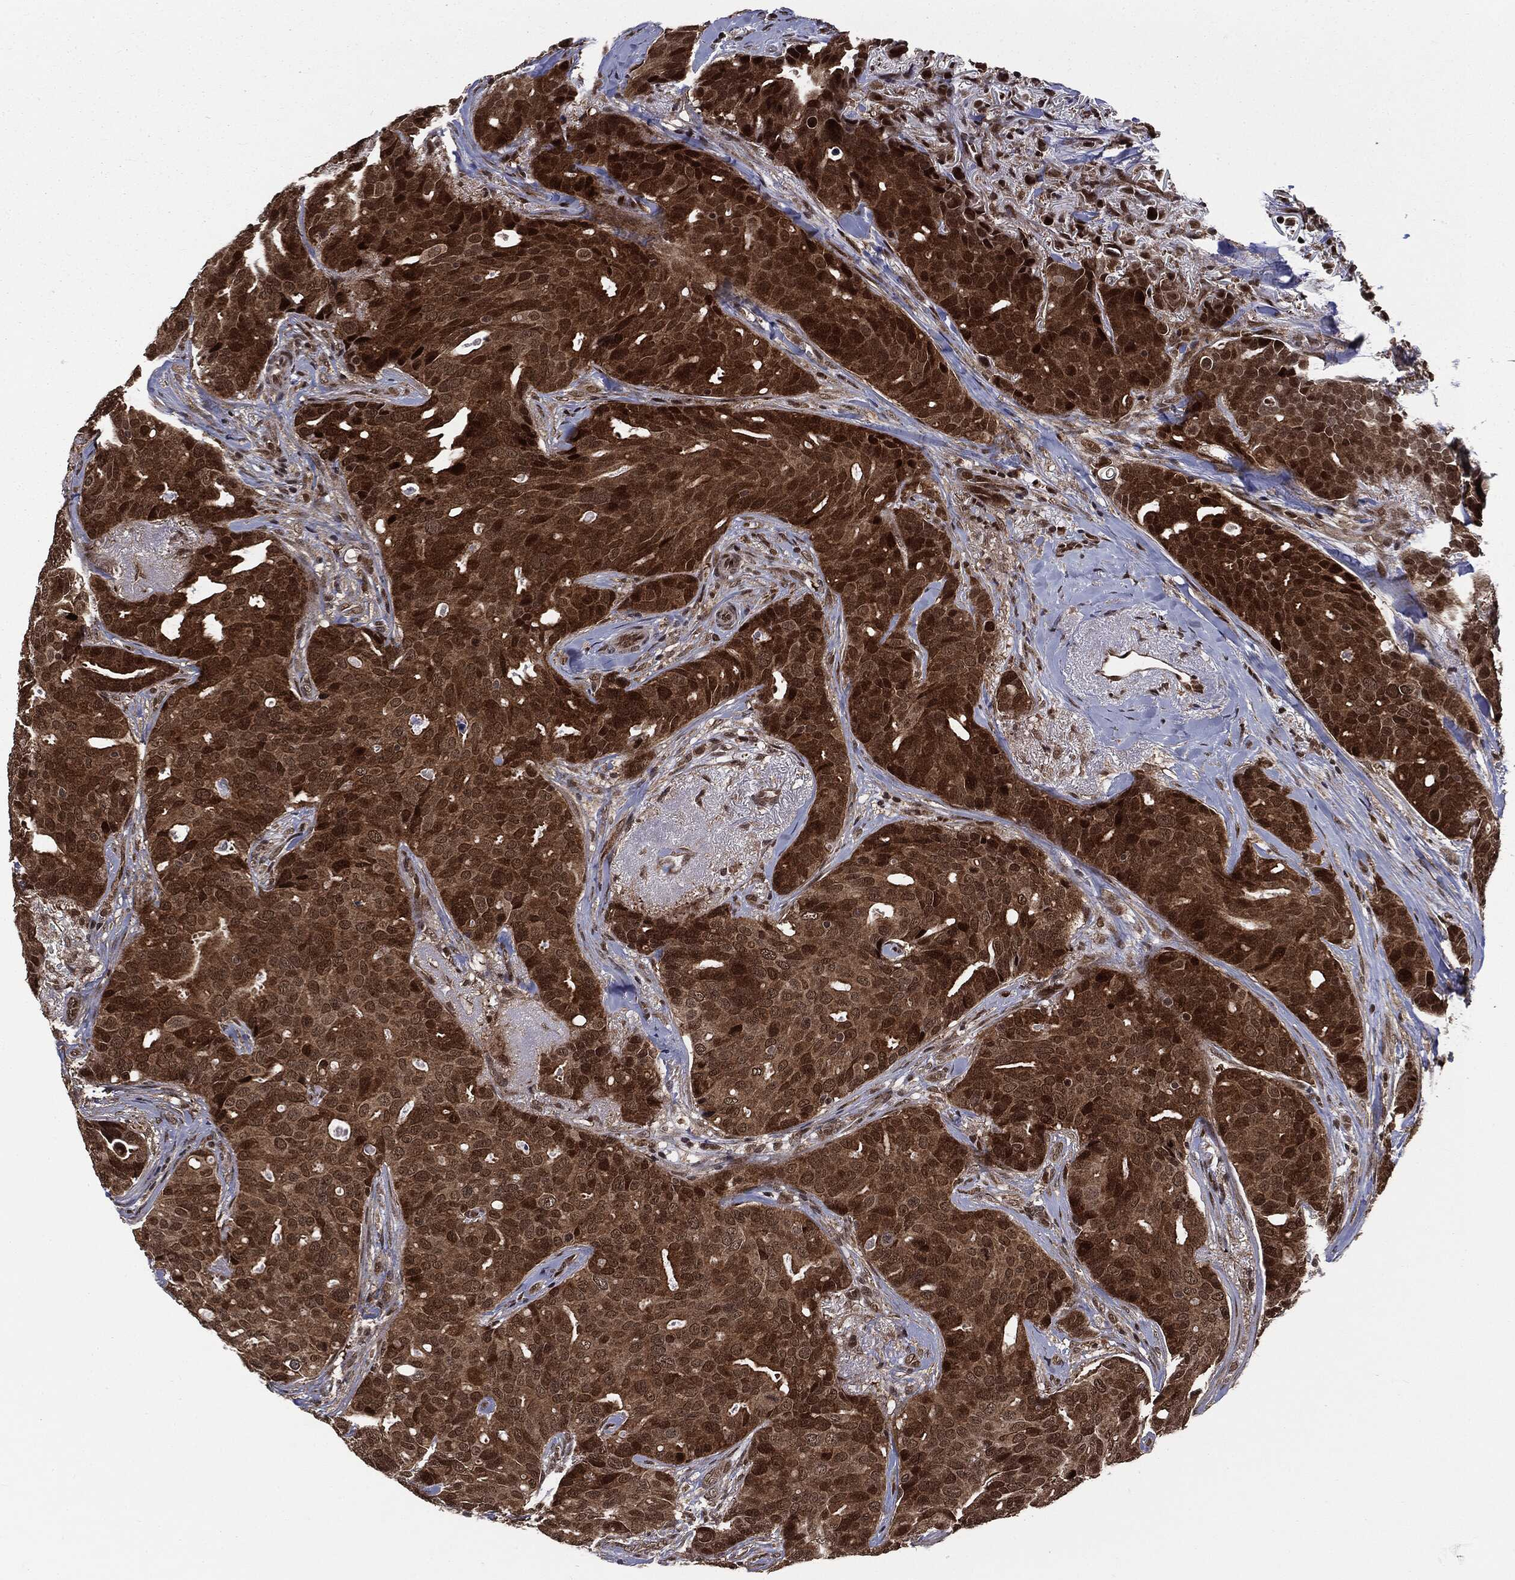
{"staining": {"intensity": "strong", "quantity": ">75%", "location": "cytoplasmic/membranous,nuclear"}, "tissue": "breast cancer", "cell_type": "Tumor cells", "image_type": "cancer", "snomed": [{"axis": "morphology", "description": "Duct carcinoma"}, {"axis": "topography", "description": "Breast"}], "caption": "Immunohistochemical staining of invasive ductal carcinoma (breast) shows high levels of strong cytoplasmic/membranous and nuclear protein expression in about >75% of tumor cells. Nuclei are stained in blue.", "gene": "PTPA", "patient": {"sex": "female", "age": 54}}